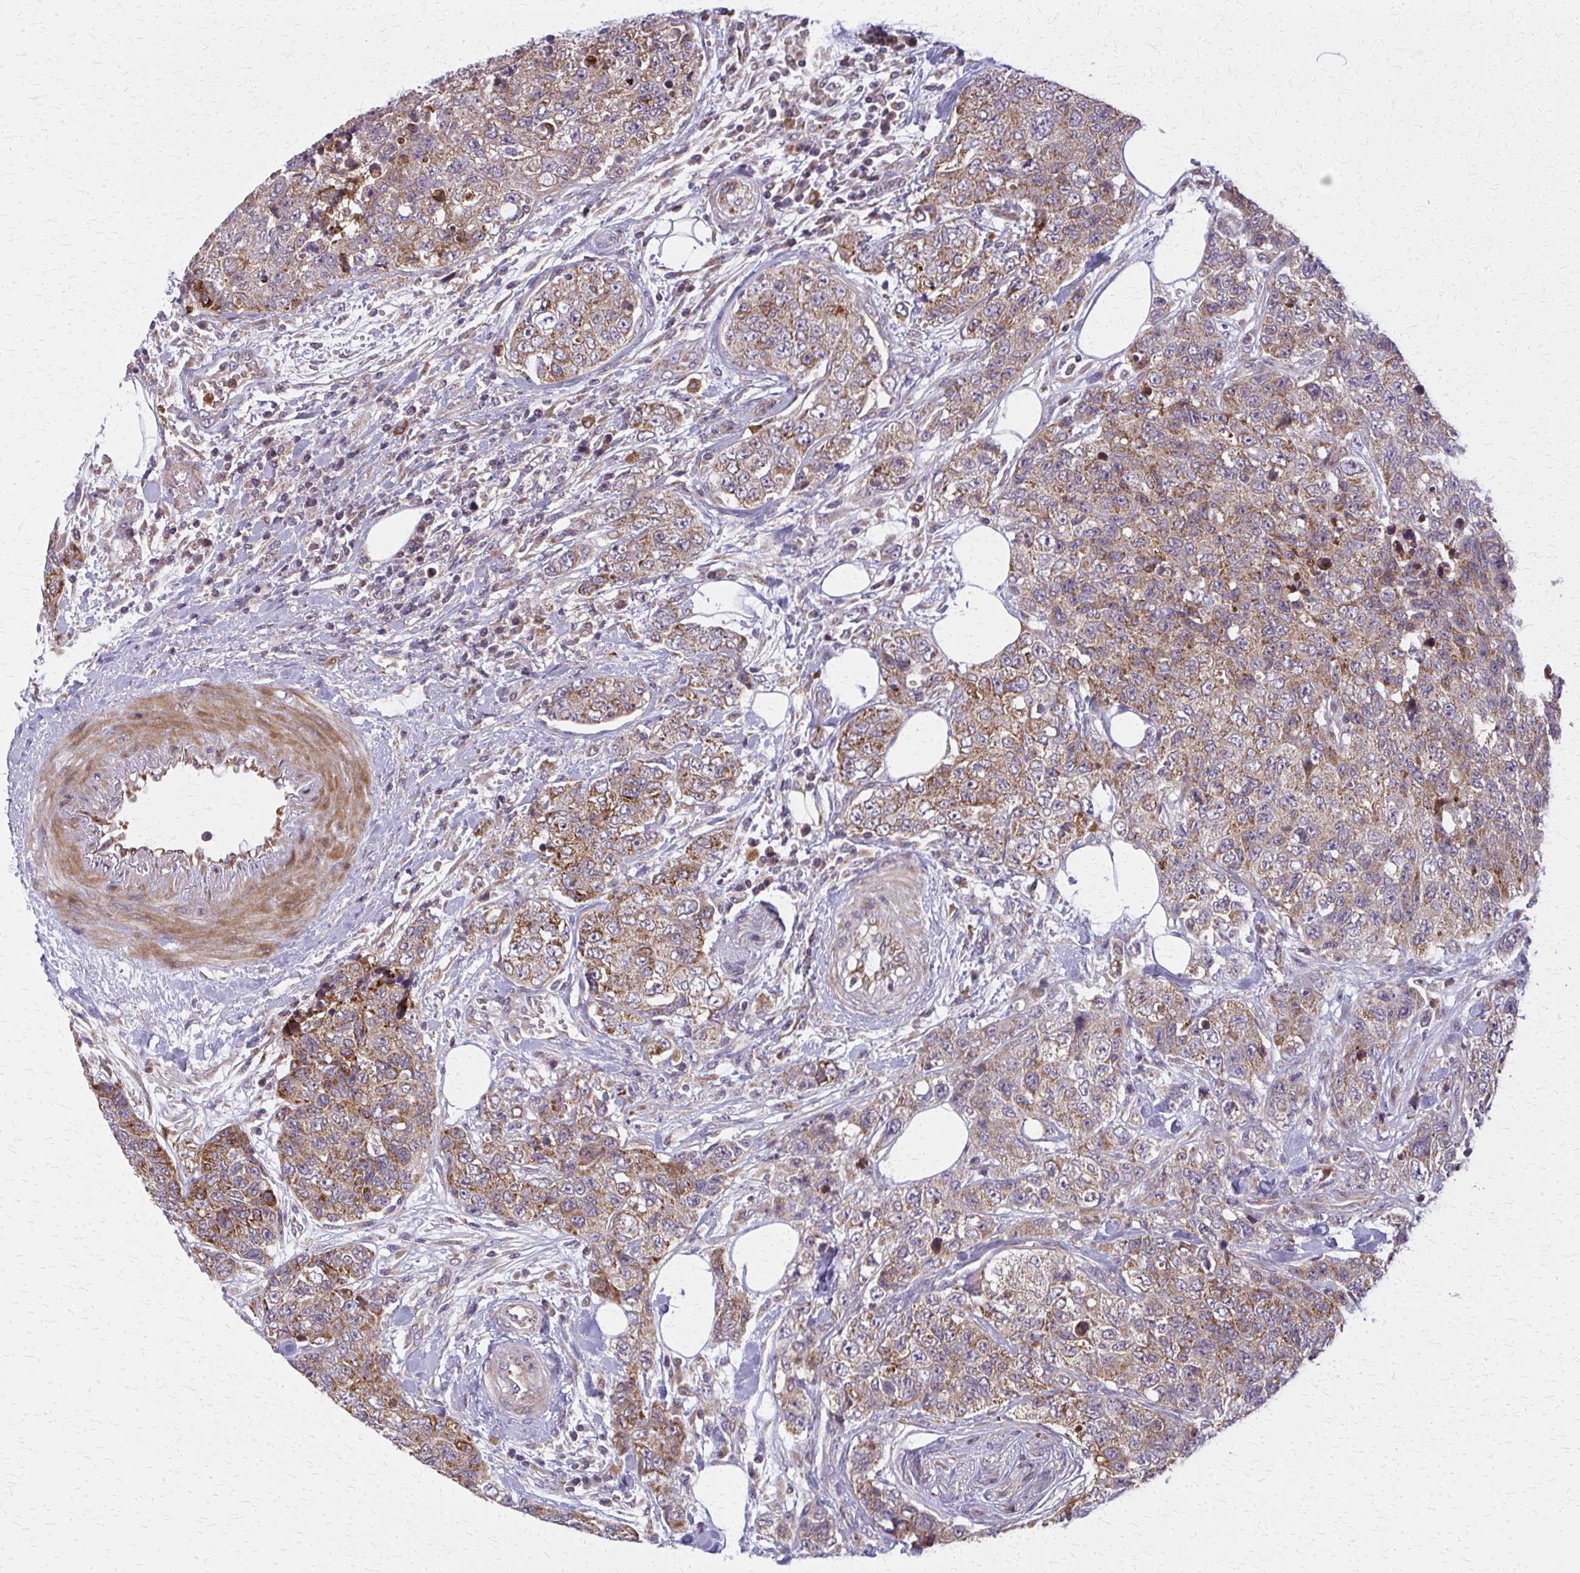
{"staining": {"intensity": "moderate", "quantity": ">75%", "location": "cytoplasmic/membranous"}, "tissue": "urothelial cancer", "cell_type": "Tumor cells", "image_type": "cancer", "snomed": [{"axis": "morphology", "description": "Urothelial carcinoma, High grade"}, {"axis": "topography", "description": "Urinary bladder"}], "caption": "Brown immunohistochemical staining in human urothelial cancer reveals moderate cytoplasmic/membranous staining in approximately >75% of tumor cells. Nuclei are stained in blue.", "gene": "MCCC1", "patient": {"sex": "female", "age": 78}}